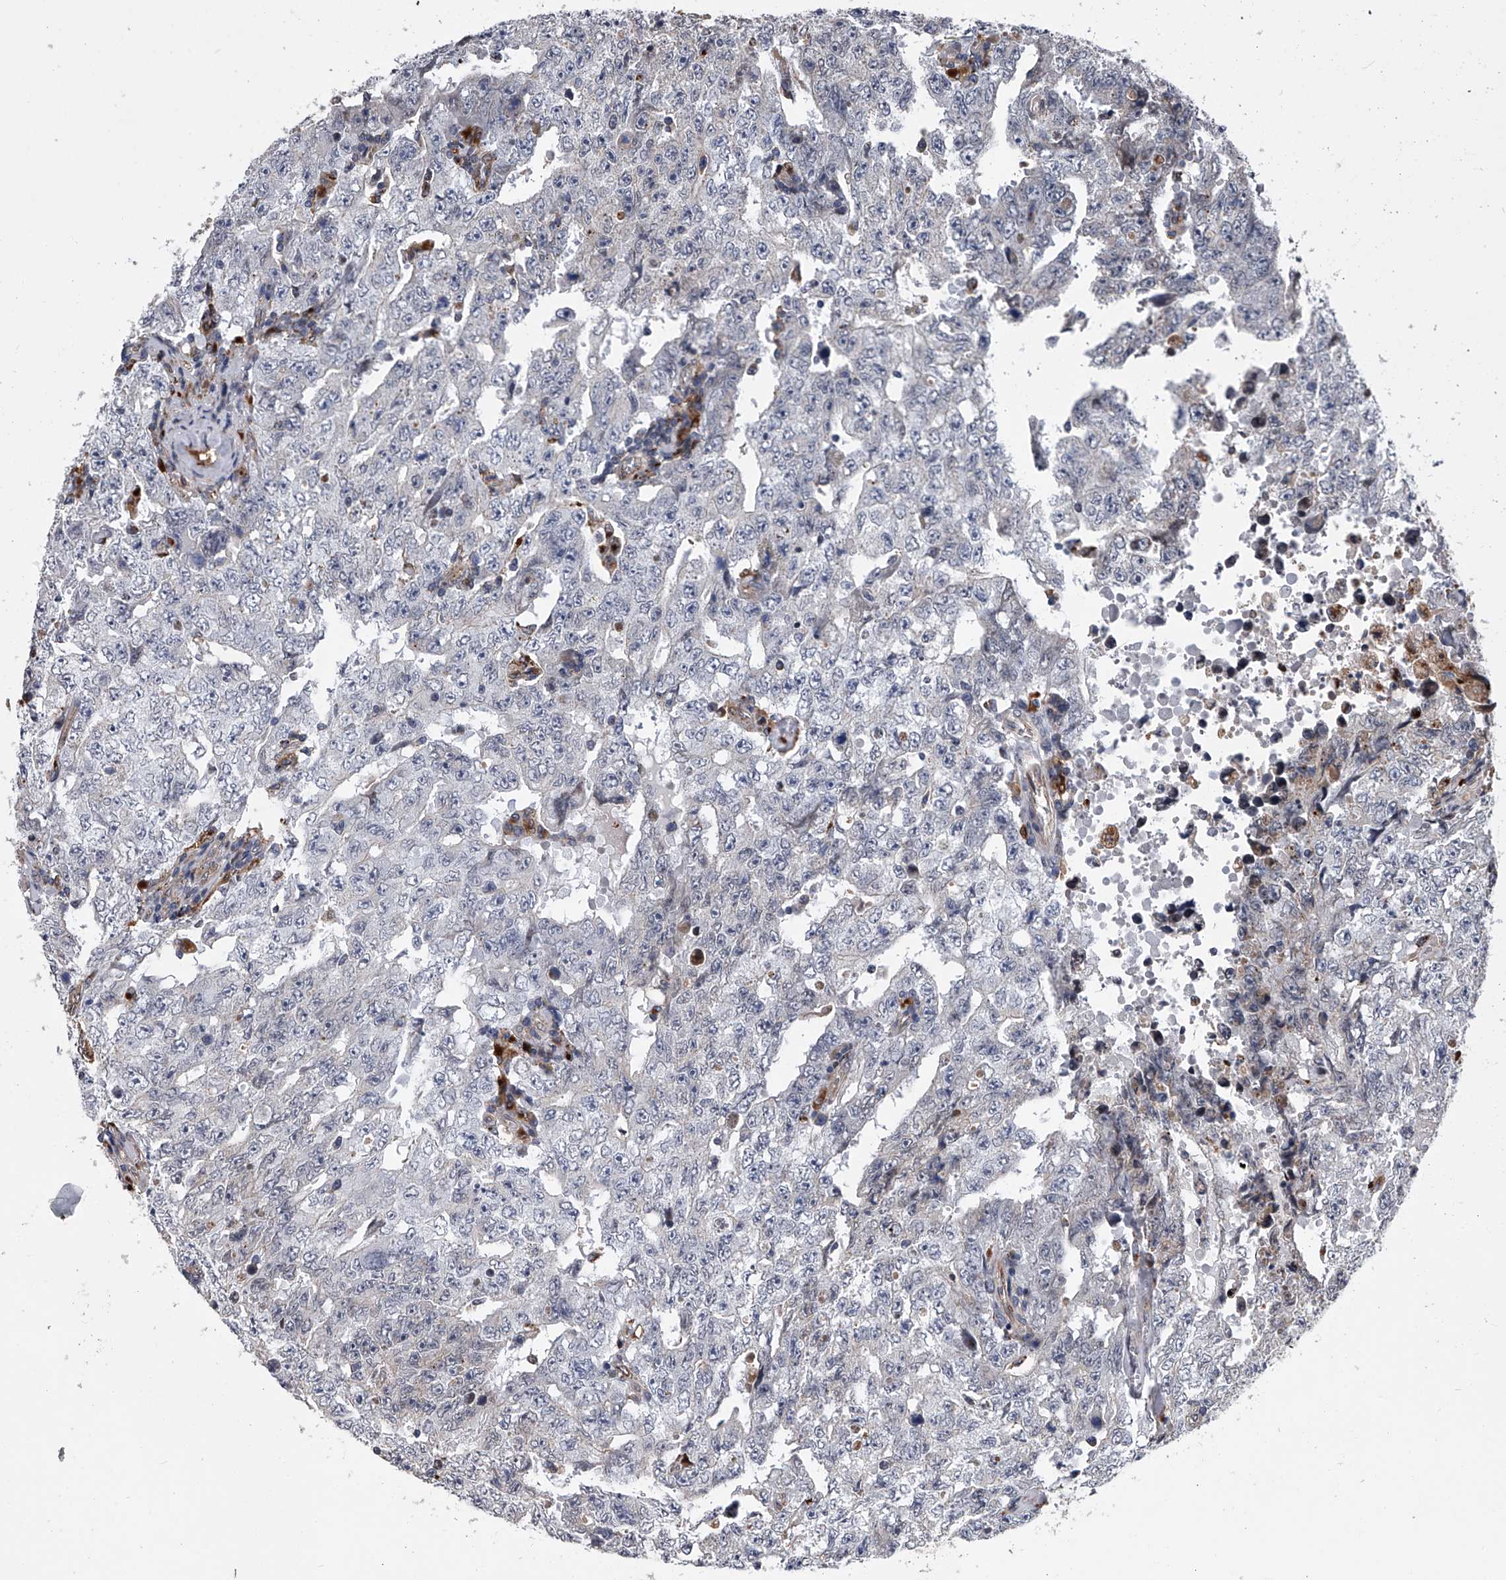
{"staining": {"intensity": "negative", "quantity": "none", "location": "none"}, "tissue": "testis cancer", "cell_type": "Tumor cells", "image_type": "cancer", "snomed": [{"axis": "morphology", "description": "Carcinoma, Embryonal, NOS"}, {"axis": "topography", "description": "Testis"}], "caption": "DAB immunohistochemical staining of testis cancer reveals no significant expression in tumor cells.", "gene": "TRIM8", "patient": {"sex": "male", "age": 26}}